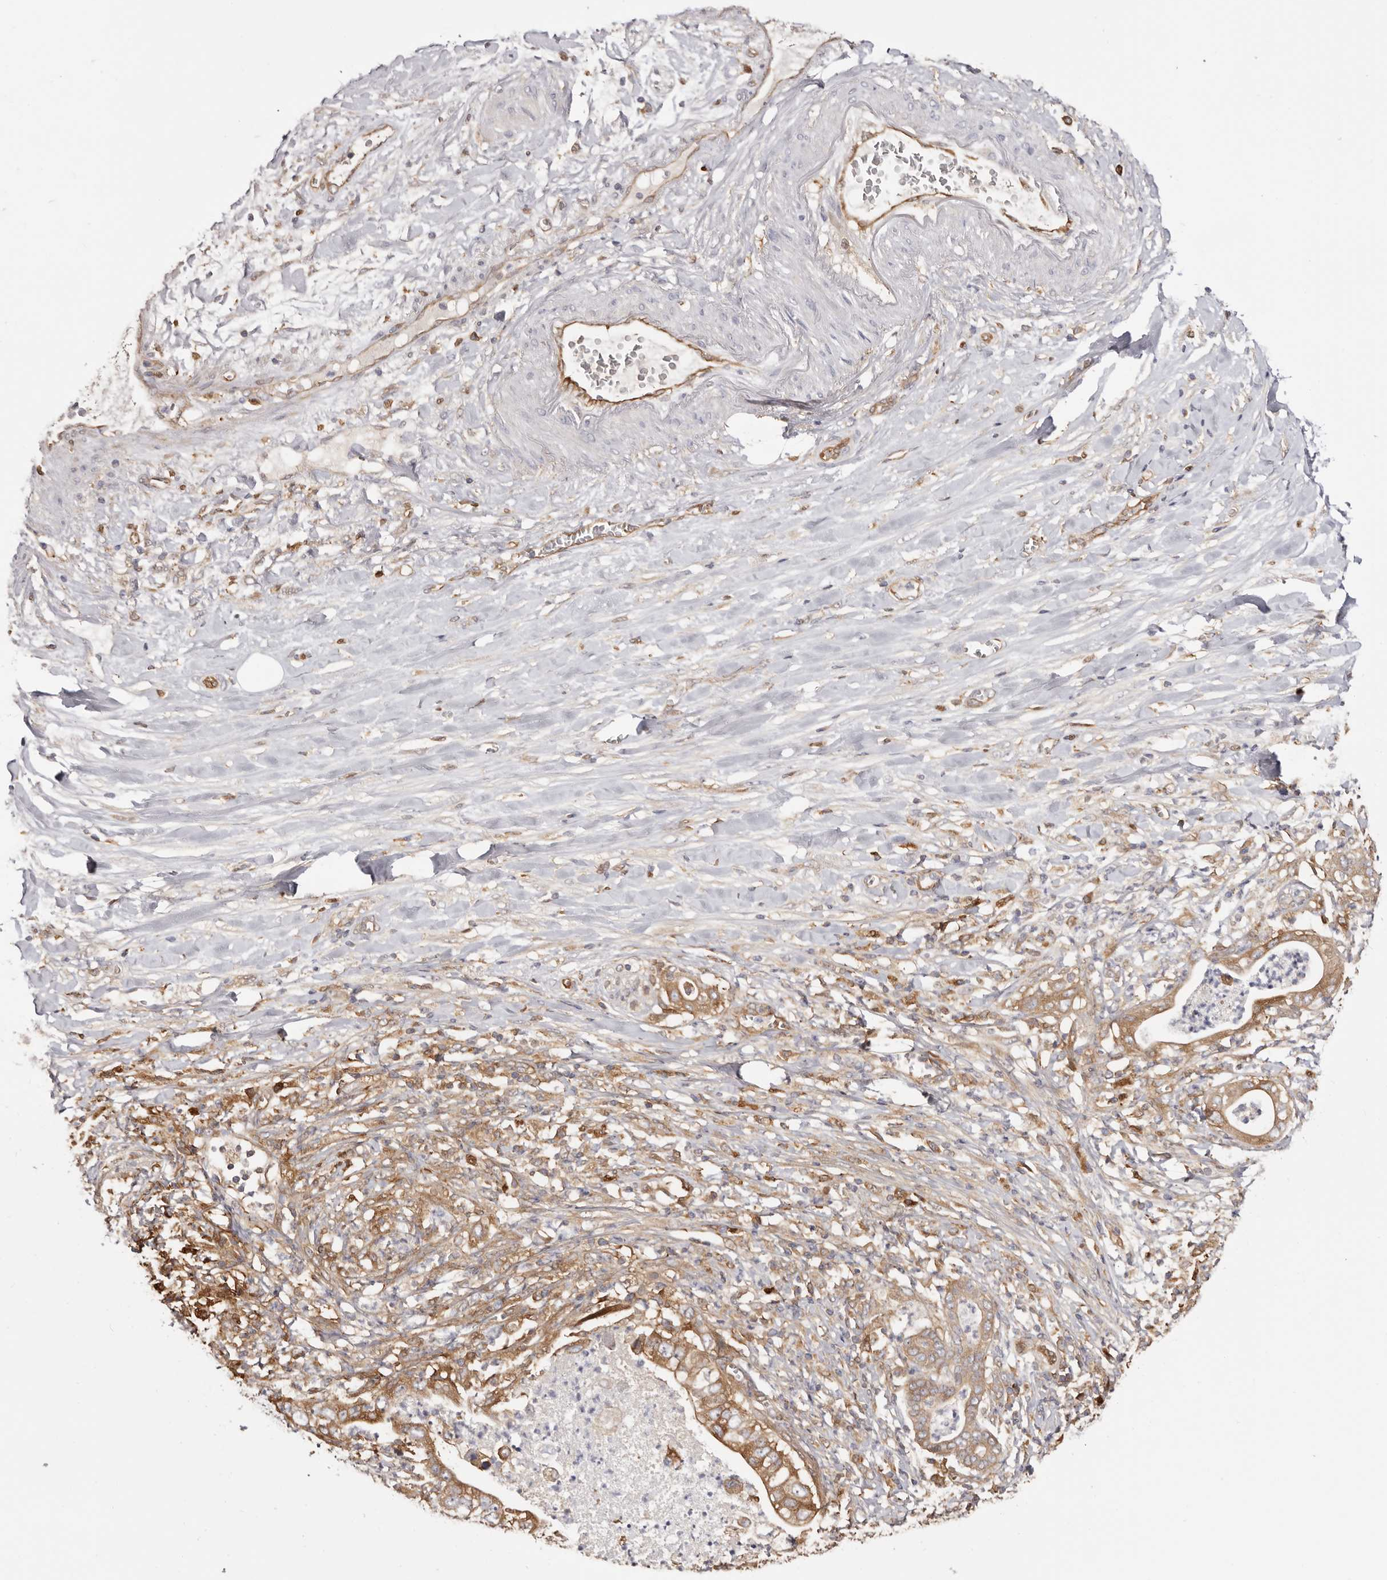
{"staining": {"intensity": "moderate", "quantity": ">75%", "location": "cytoplasmic/membranous"}, "tissue": "pancreatic cancer", "cell_type": "Tumor cells", "image_type": "cancer", "snomed": [{"axis": "morphology", "description": "Adenocarcinoma, NOS"}, {"axis": "topography", "description": "Pancreas"}], "caption": "A brown stain highlights moderate cytoplasmic/membranous staining of a protein in pancreatic cancer tumor cells.", "gene": "LAP3", "patient": {"sex": "female", "age": 78}}